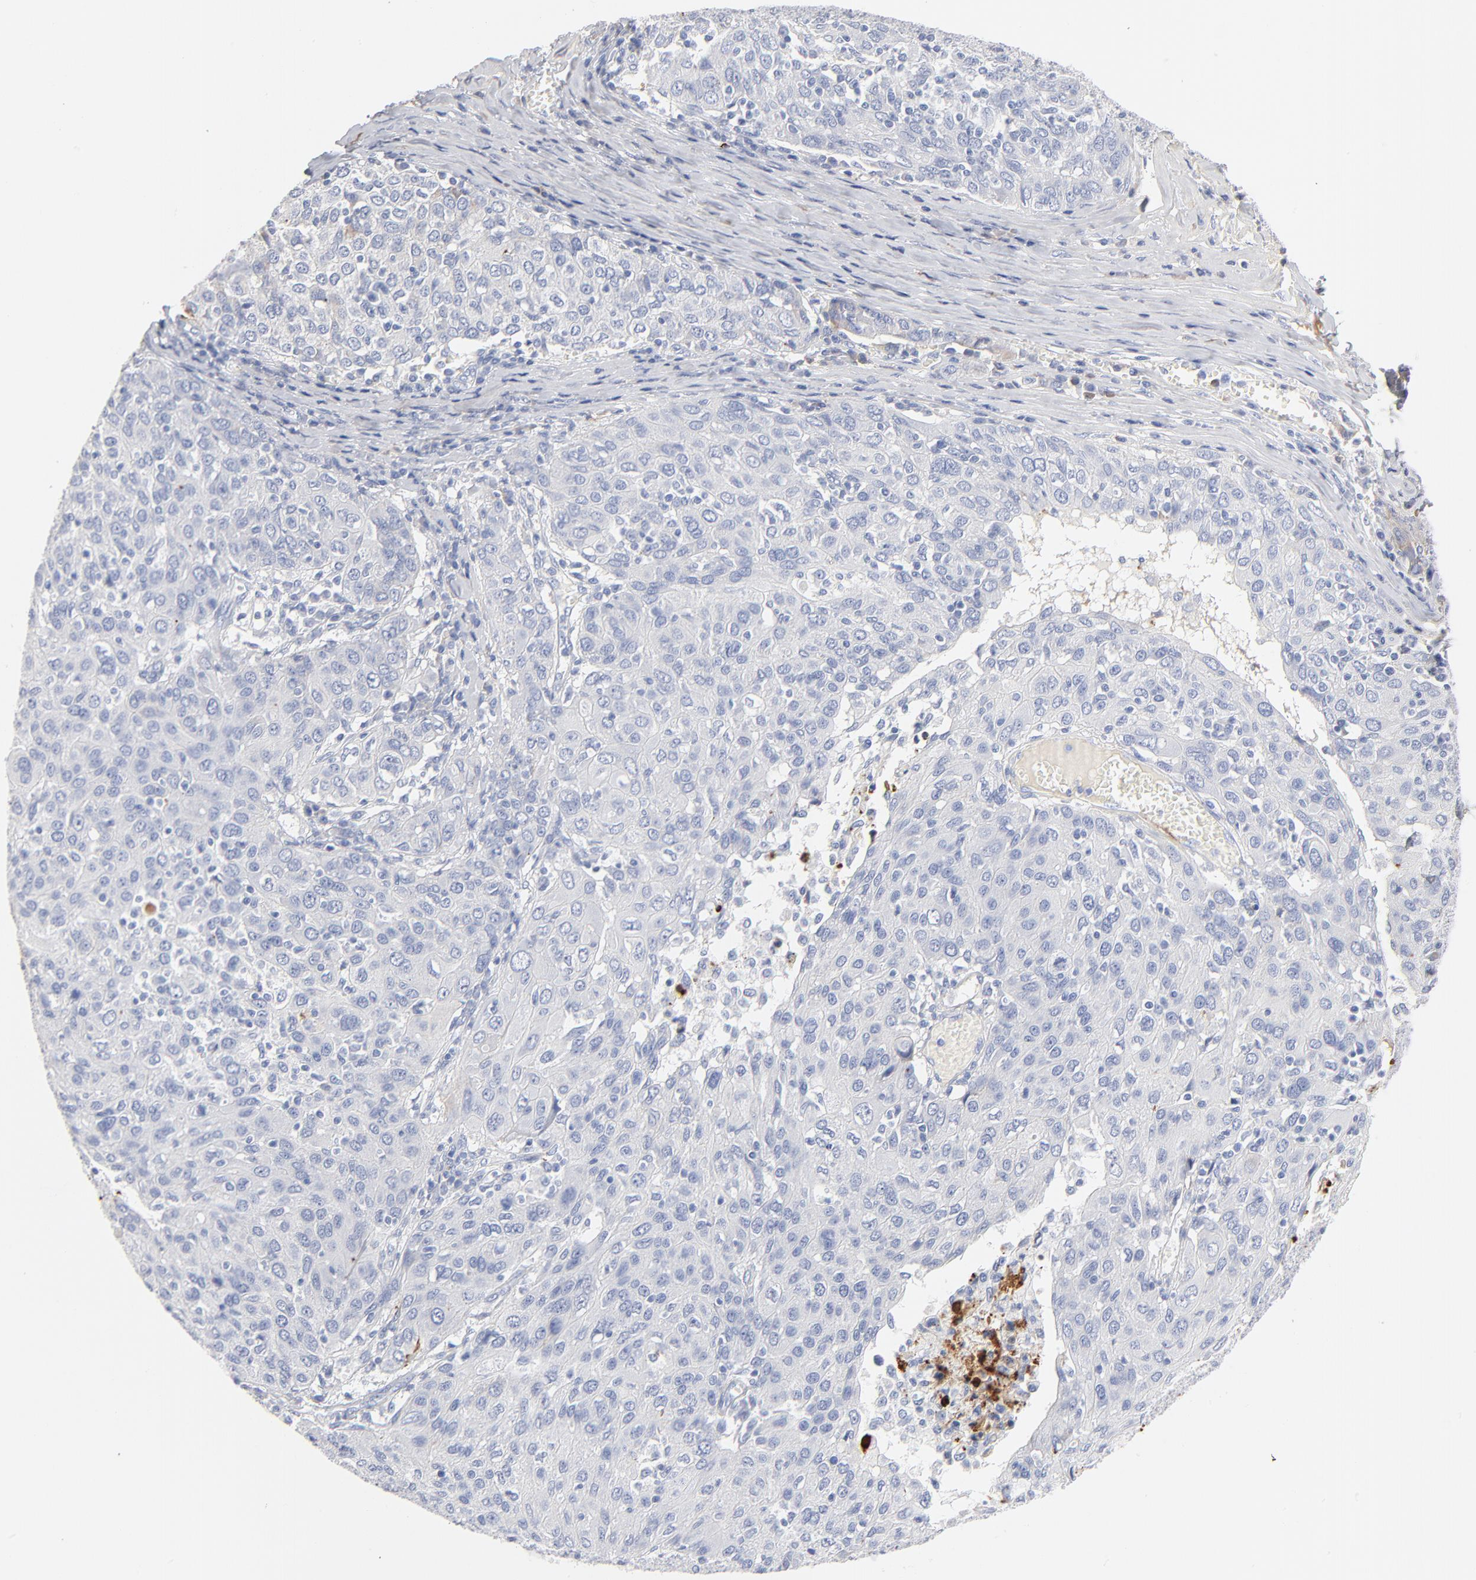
{"staining": {"intensity": "negative", "quantity": "none", "location": "none"}, "tissue": "ovarian cancer", "cell_type": "Tumor cells", "image_type": "cancer", "snomed": [{"axis": "morphology", "description": "Carcinoma, endometroid"}, {"axis": "topography", "description": "Ovary"}], "caption": "Human ovarian endometroid carcinoma stained for a protein using immunohistochemistry displays no staining in tumor cells.", "gene": "APOH", "patient": {"sex": "female", "age": 50}}